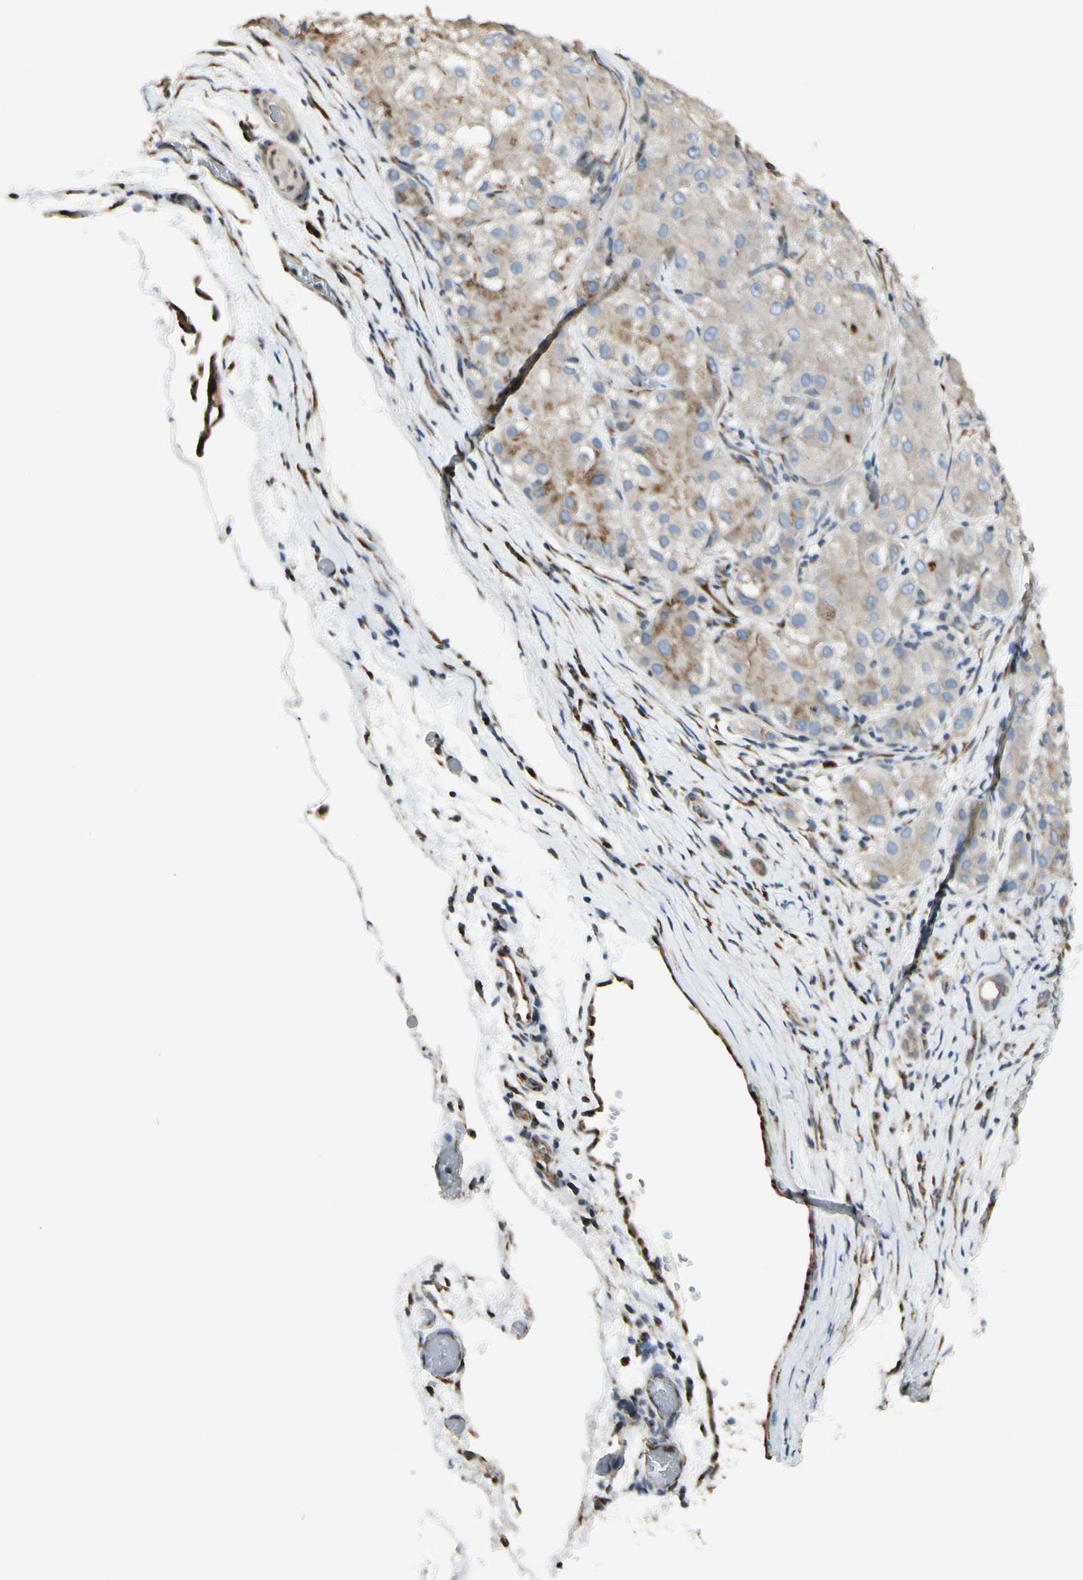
{"staining": {"intensity": "weak", "quantity": "25%-75%", "location": "cytoplasmic/membranous"}, "tissue": "liver cancer", "cell_type": "Tumor cells", "image_type": "cancer", "snomed": [{"axis": "morphology", "description": "Carcinoma, Hepatocellular, NOS"}, {"axis": "topography", "description": "Liver"}], "caption": "There is low levels of weak cytoplasmic/membranous staining in tumor cells of hepatocellular carcinoma (liver), as demonstrated by immunohistochemical staining (brown color).", "gene": "NUCB2", "patient": {"sex": "male", "age": 80}}